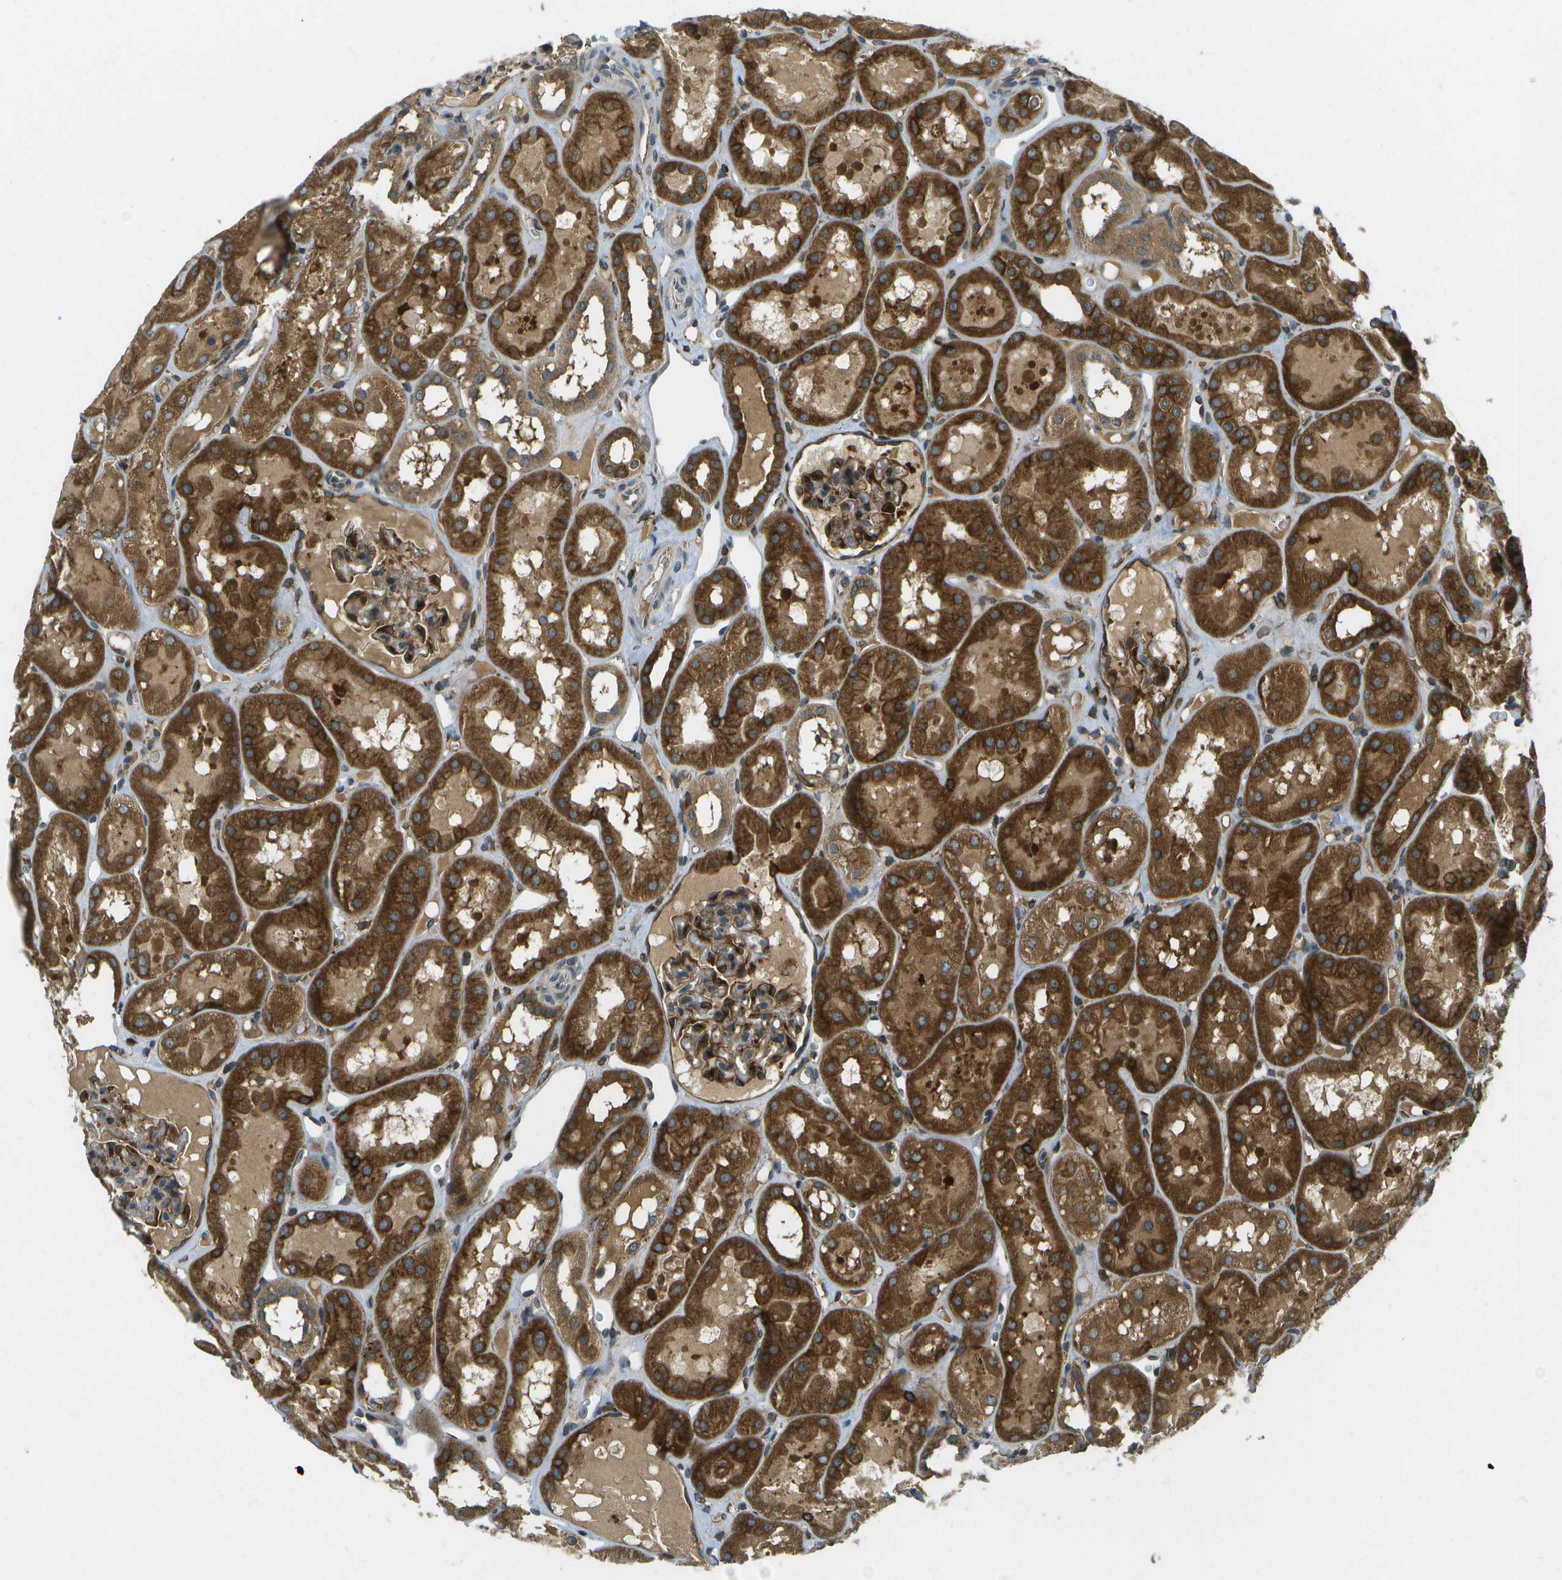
{"staining": {"intensity": "strong", "quantity": "<25%", "location": "cytoplasmic/membranous"}, "tissue": "kidney", "cell_type": "Cells in glomeruli", "image_type": "normal", "snomed": [{"axis": "morphology", "description": "Normal tissue, NOS"}, {"axis": "topography", "description": "Kidney"}, {"axis": "topography", "description": "Urinary bladder"}], "caption": "Strong cytoplasmic/membranous positivity is present in approximately <25% of cells in glomeruli in normal kidney. Nuclei are stained in blue.", "gene": "TMTC1", "patient": {"sex": "male", "age": 16}}